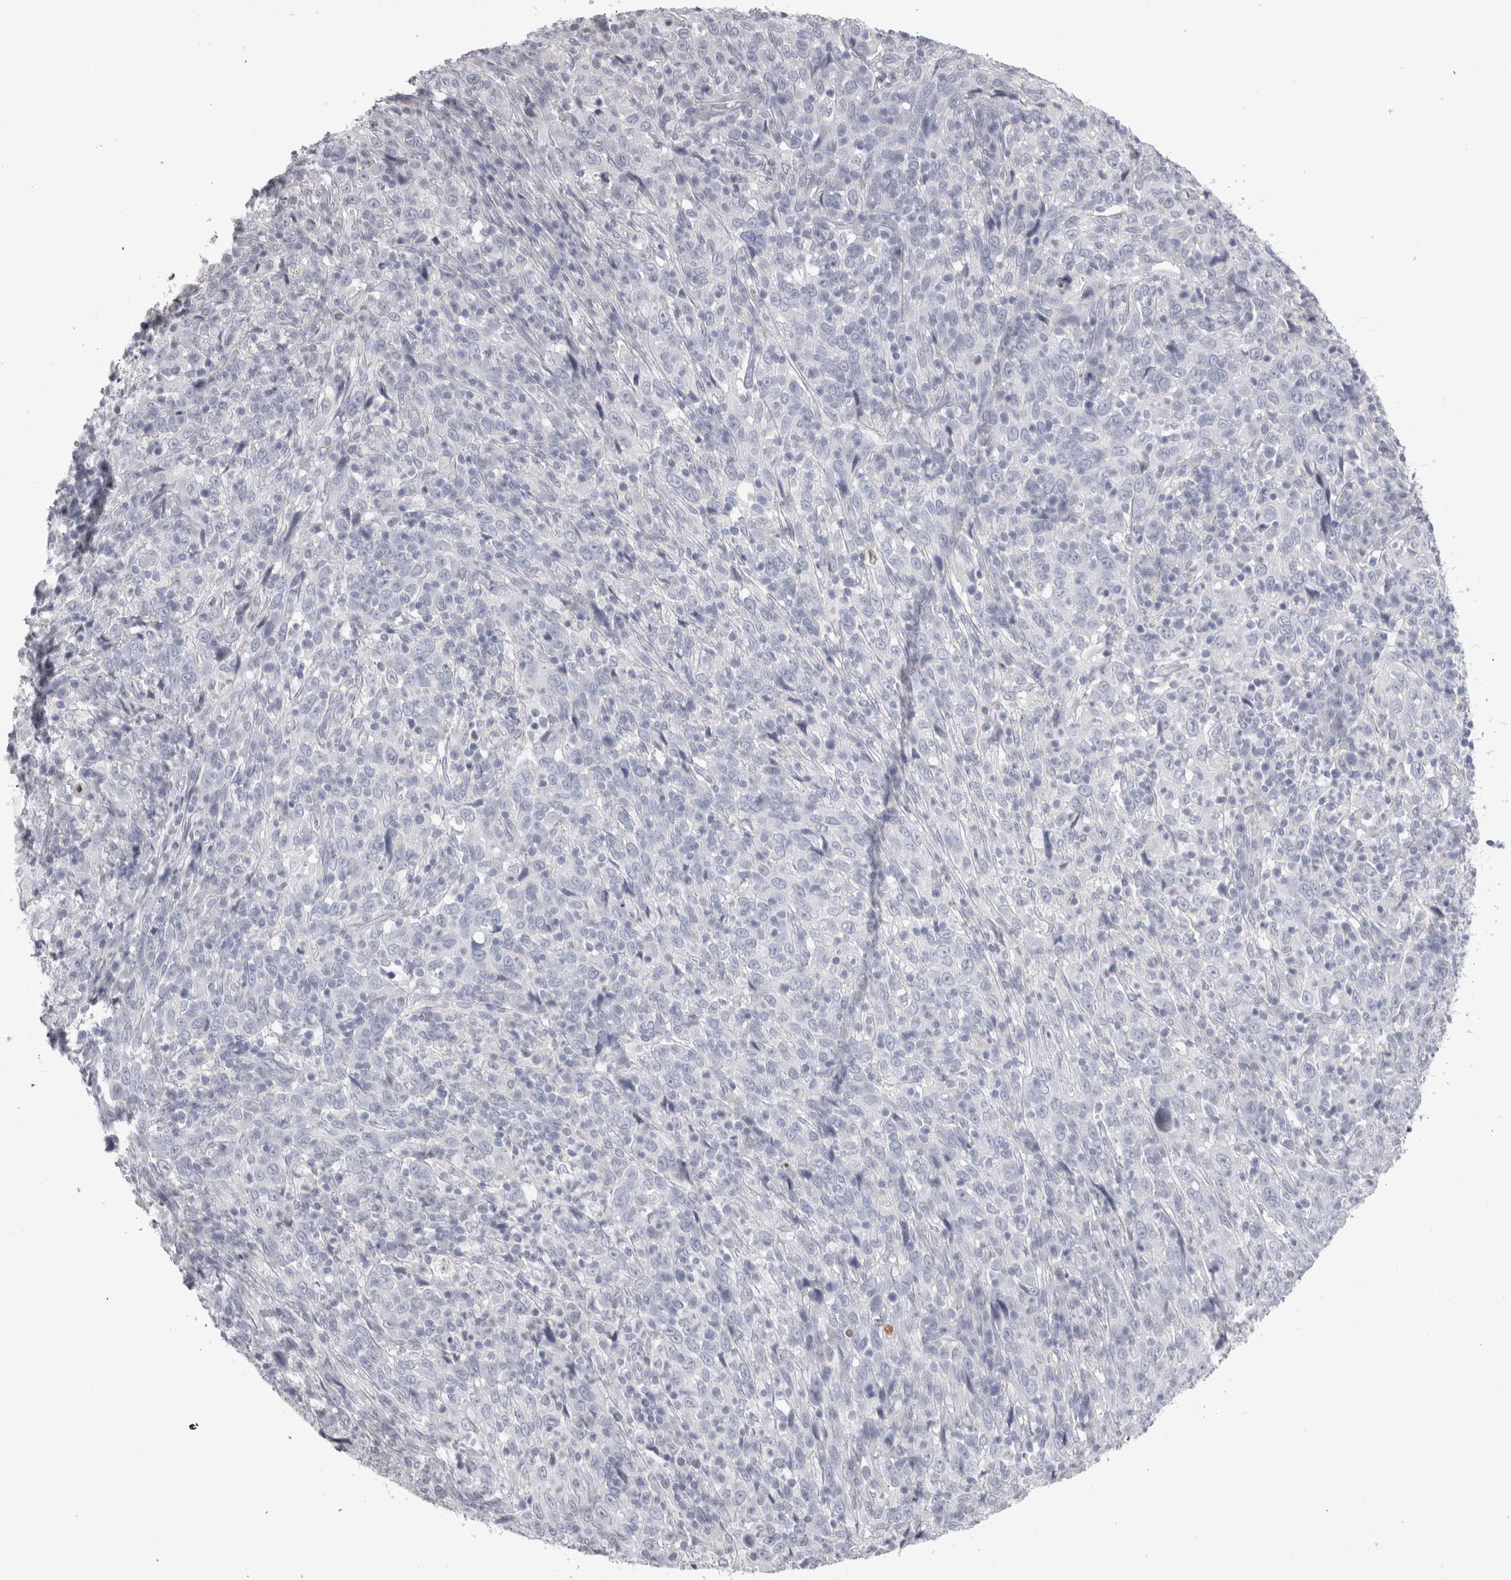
{"staining": {"intensity": "negative", "quantity": "none", "location": "none"}, "tissue": "cervical cancer", "cell_type": "Tumor cells", "image_type": "cancer", "snomed": [{"axis": "morphology", "description": "Squamous cell carcinoma, NOS"}, {"axis": "topography", "description": "Cervix"}], "caption": "Tumor cells show no significant protein staining in squamous cell carcinoma (cervical).", "gene": "ADAM2", "patient": {"sex": "female", "age": 46}}